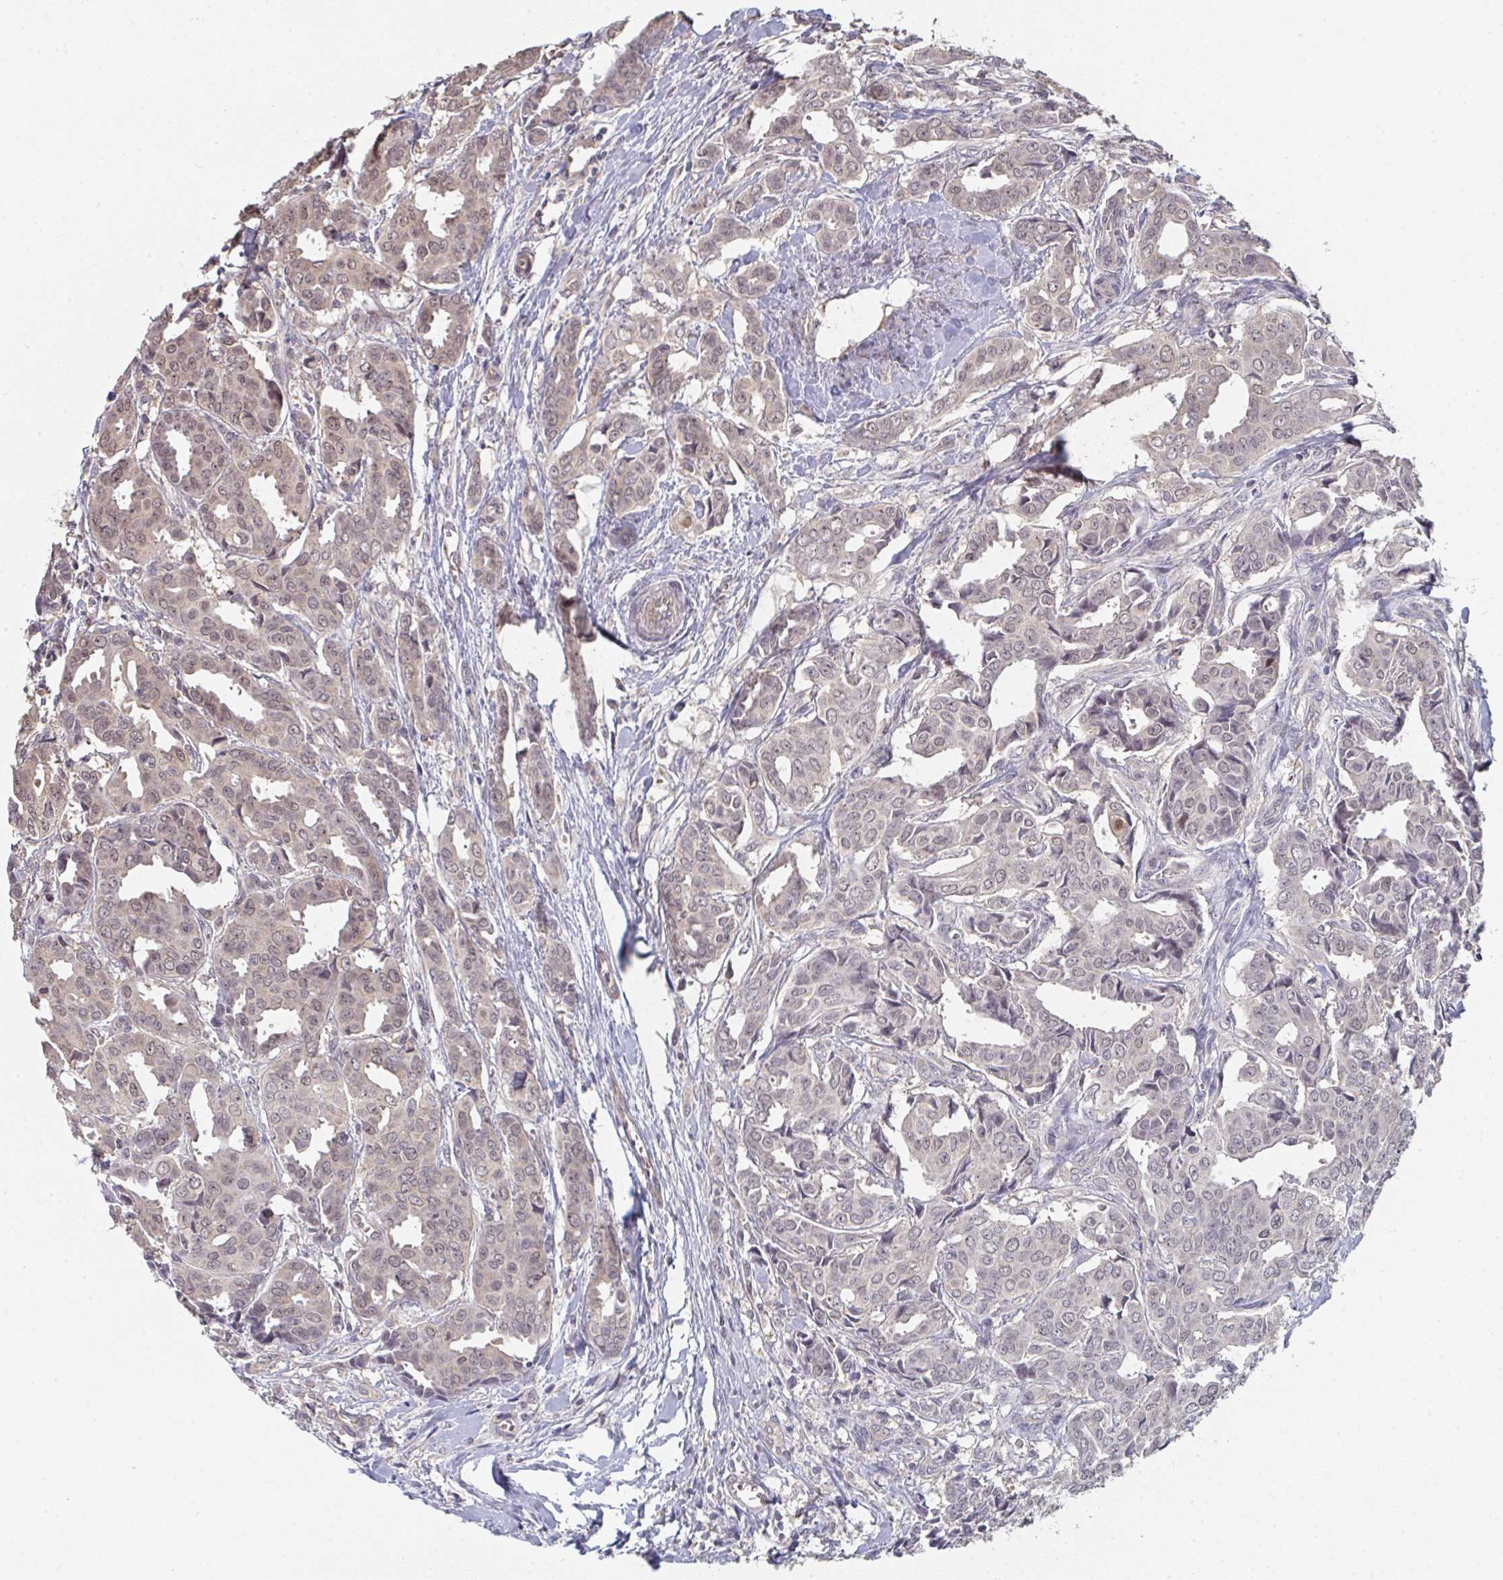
{"staining": {"intensity": "moderate", "quantity": "<25%", "location": "nuclear"}, "tissue": "breast cancer", "cell_type": "Tumor cells", "image_type": "cancer", "snomed": [{"axis": "morphology", "description": "Duct carcinoma"}, {"axis": "topography", "description": "Breast"}], "caption": "Breast cancer (intraductal carcinoma) was stained to show a protein in brown. There is low levels of moderate nuclear positivity in approximately <25% of tumor cells.", "gene": "LIX1", "patient": {"sex": "female", "age": 45}}